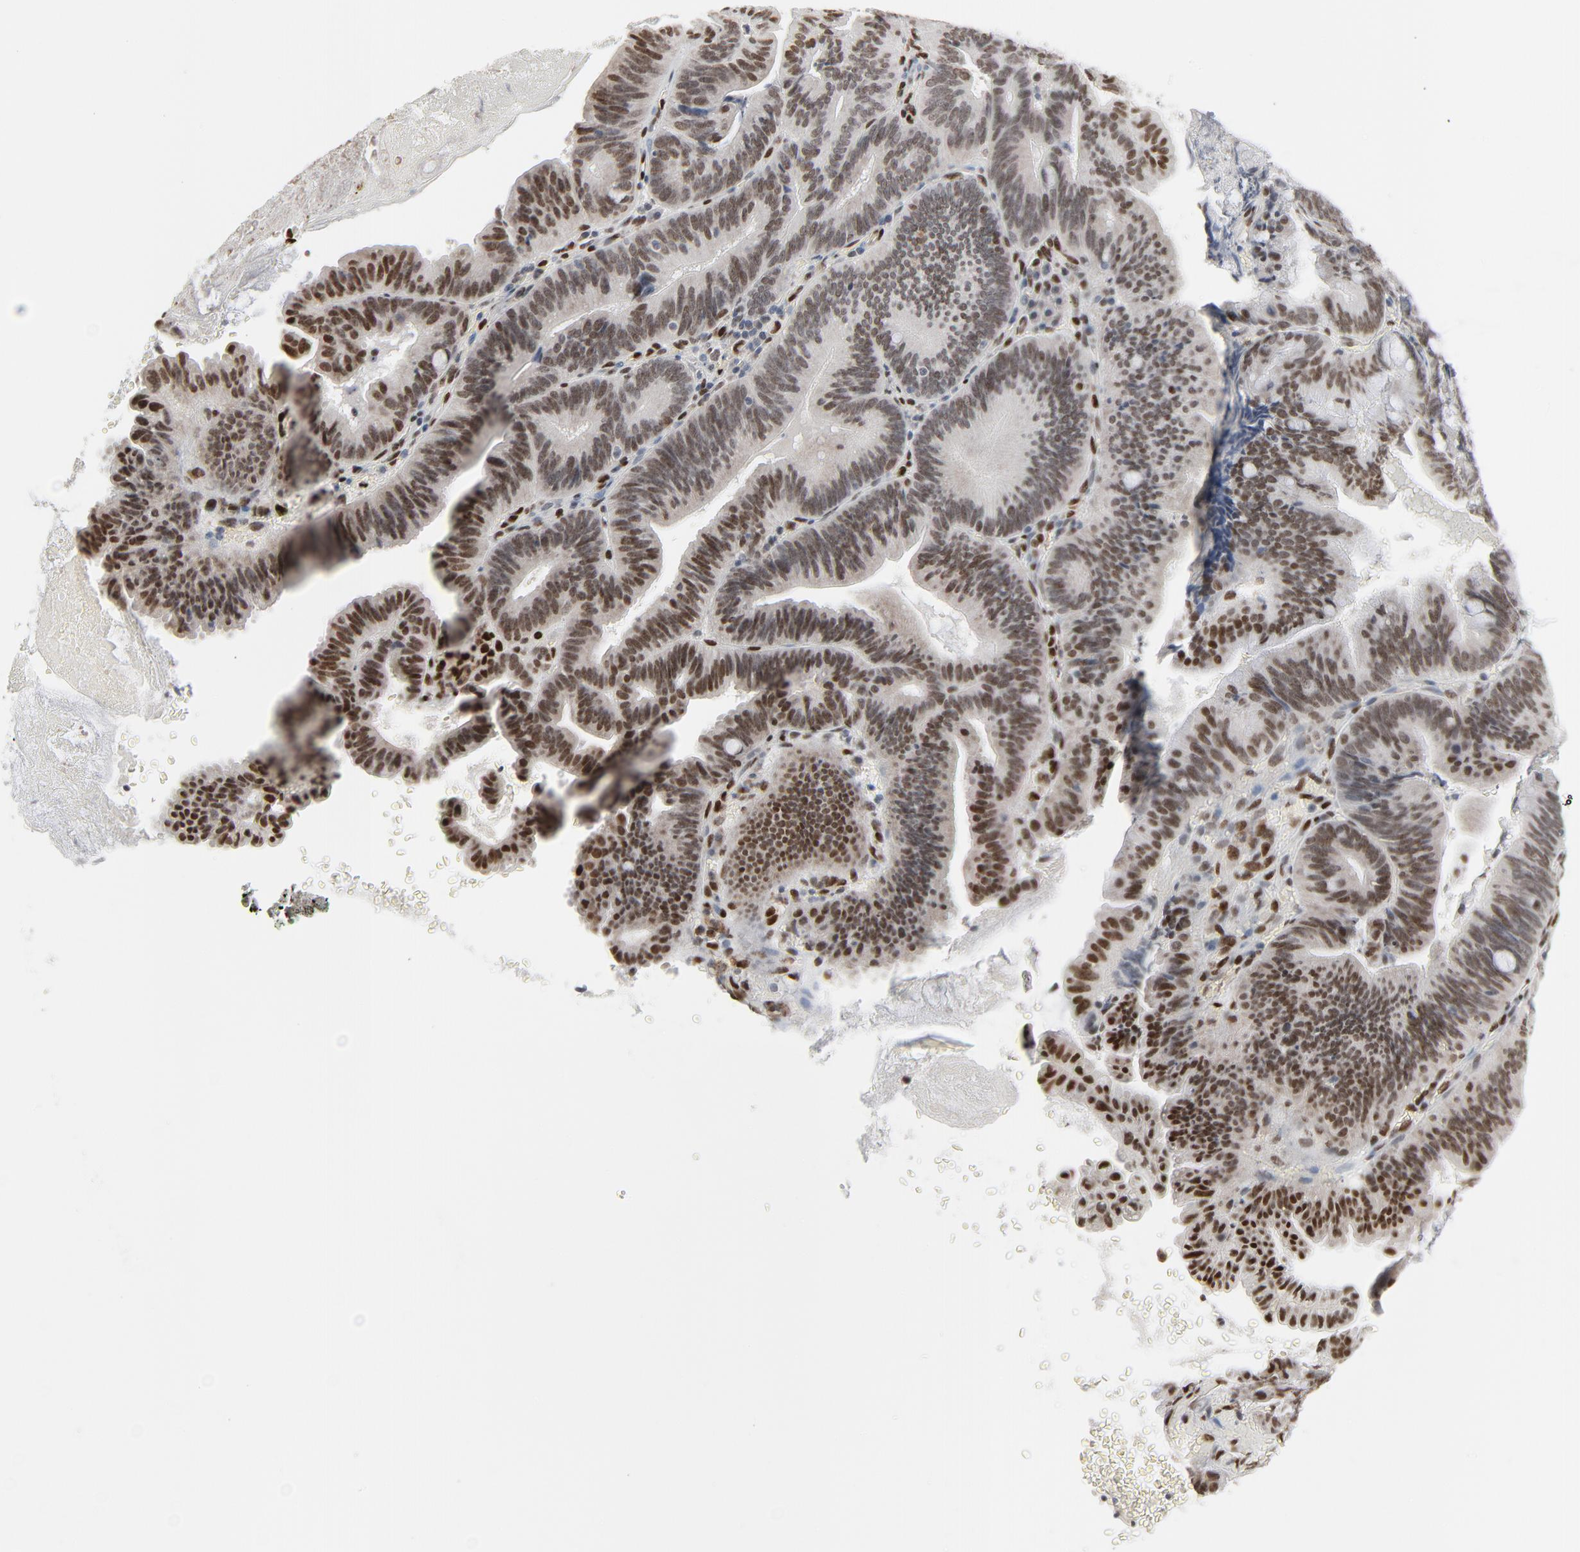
{"staining": {"intensity": "strong", "quantity": ">75%", "location": "nuclear"}, "tissue": "pancreatic cancer", "cell_type": "Tumor cells", "image_type": "cancer", "snomed": [{"axis": "morphology", "description": "Adenocarcinoma, NOS"}, {"axis": "topography", "description": "Pancreas"}], "caption": "Immunohistochemistry of pancreatic adenocarcinoma shows high levels of strong nuclear positivity in approximately >75% of tumor cells.", "gene": "CUX1", "patient": {"sex": "male", "age": 82}}